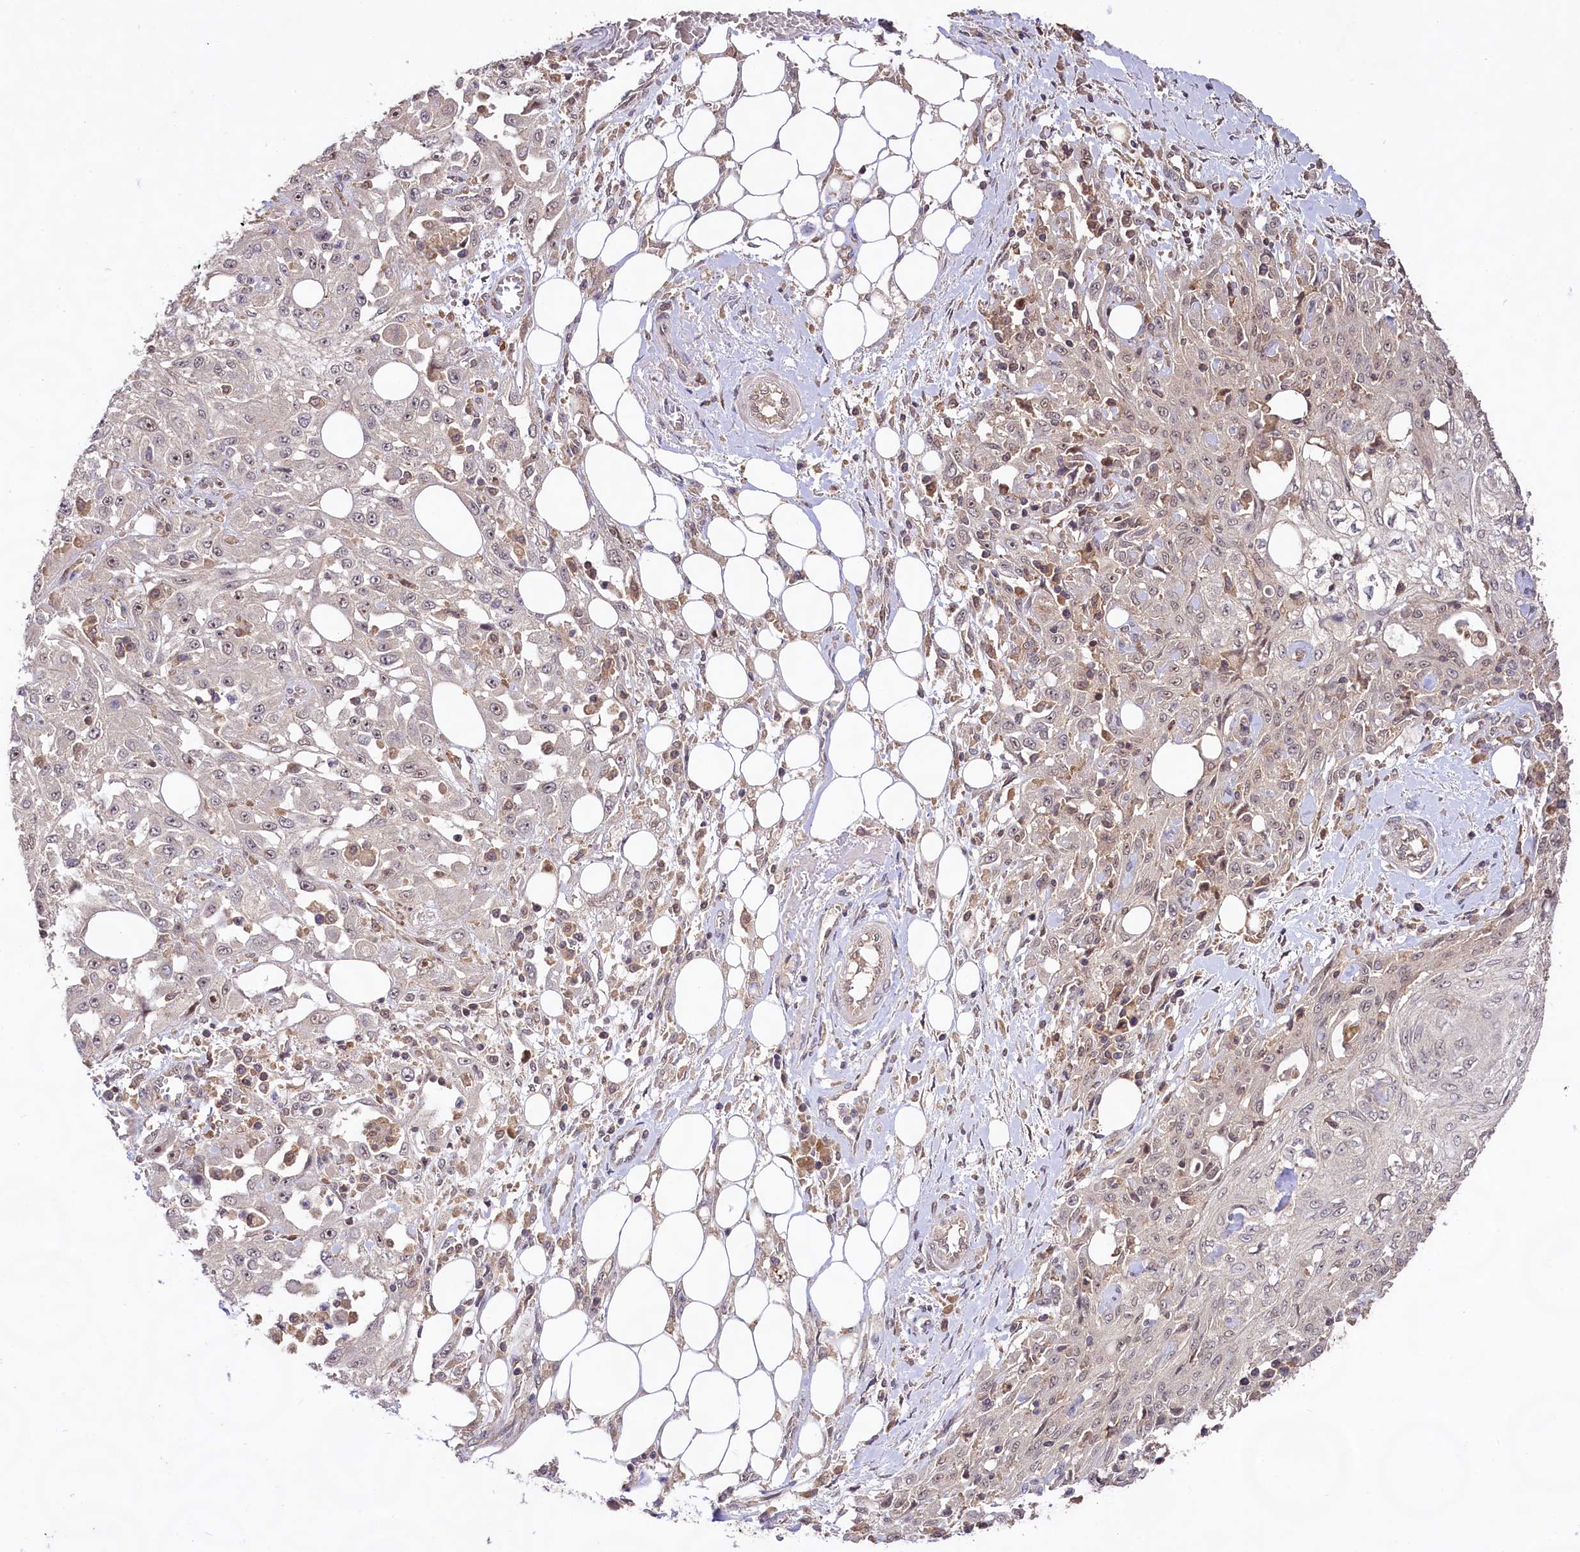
{"staining": {"intensity": "weak", "quantity": "25%-75%", "location": "nuclear"}, "tissue": "skin cancer", "cell_type": "Tumor cells", "image_type": "cancer", "snomed": [{"axis": "morphology", "description": "Squamous cell carcinoma, NOS"}, {"axis": "morphology", "description": "Squamous cell carcinoma, metastatic, NOS"}, {"axis": "topography", "description": "Skin"}, {"axis": "topography", "description": "Lymph node"}], "caption": "Immunohistochemistry (DAB (3,3'-diaminobenzidine)) staining of metastatic squamous cell carcinoma (skin) reveals weak nuclear protein positivity in approximately 25%-75% of tumor cells.", "gene": "RRP8", "patient": {"sex": "male", "age": 75}}